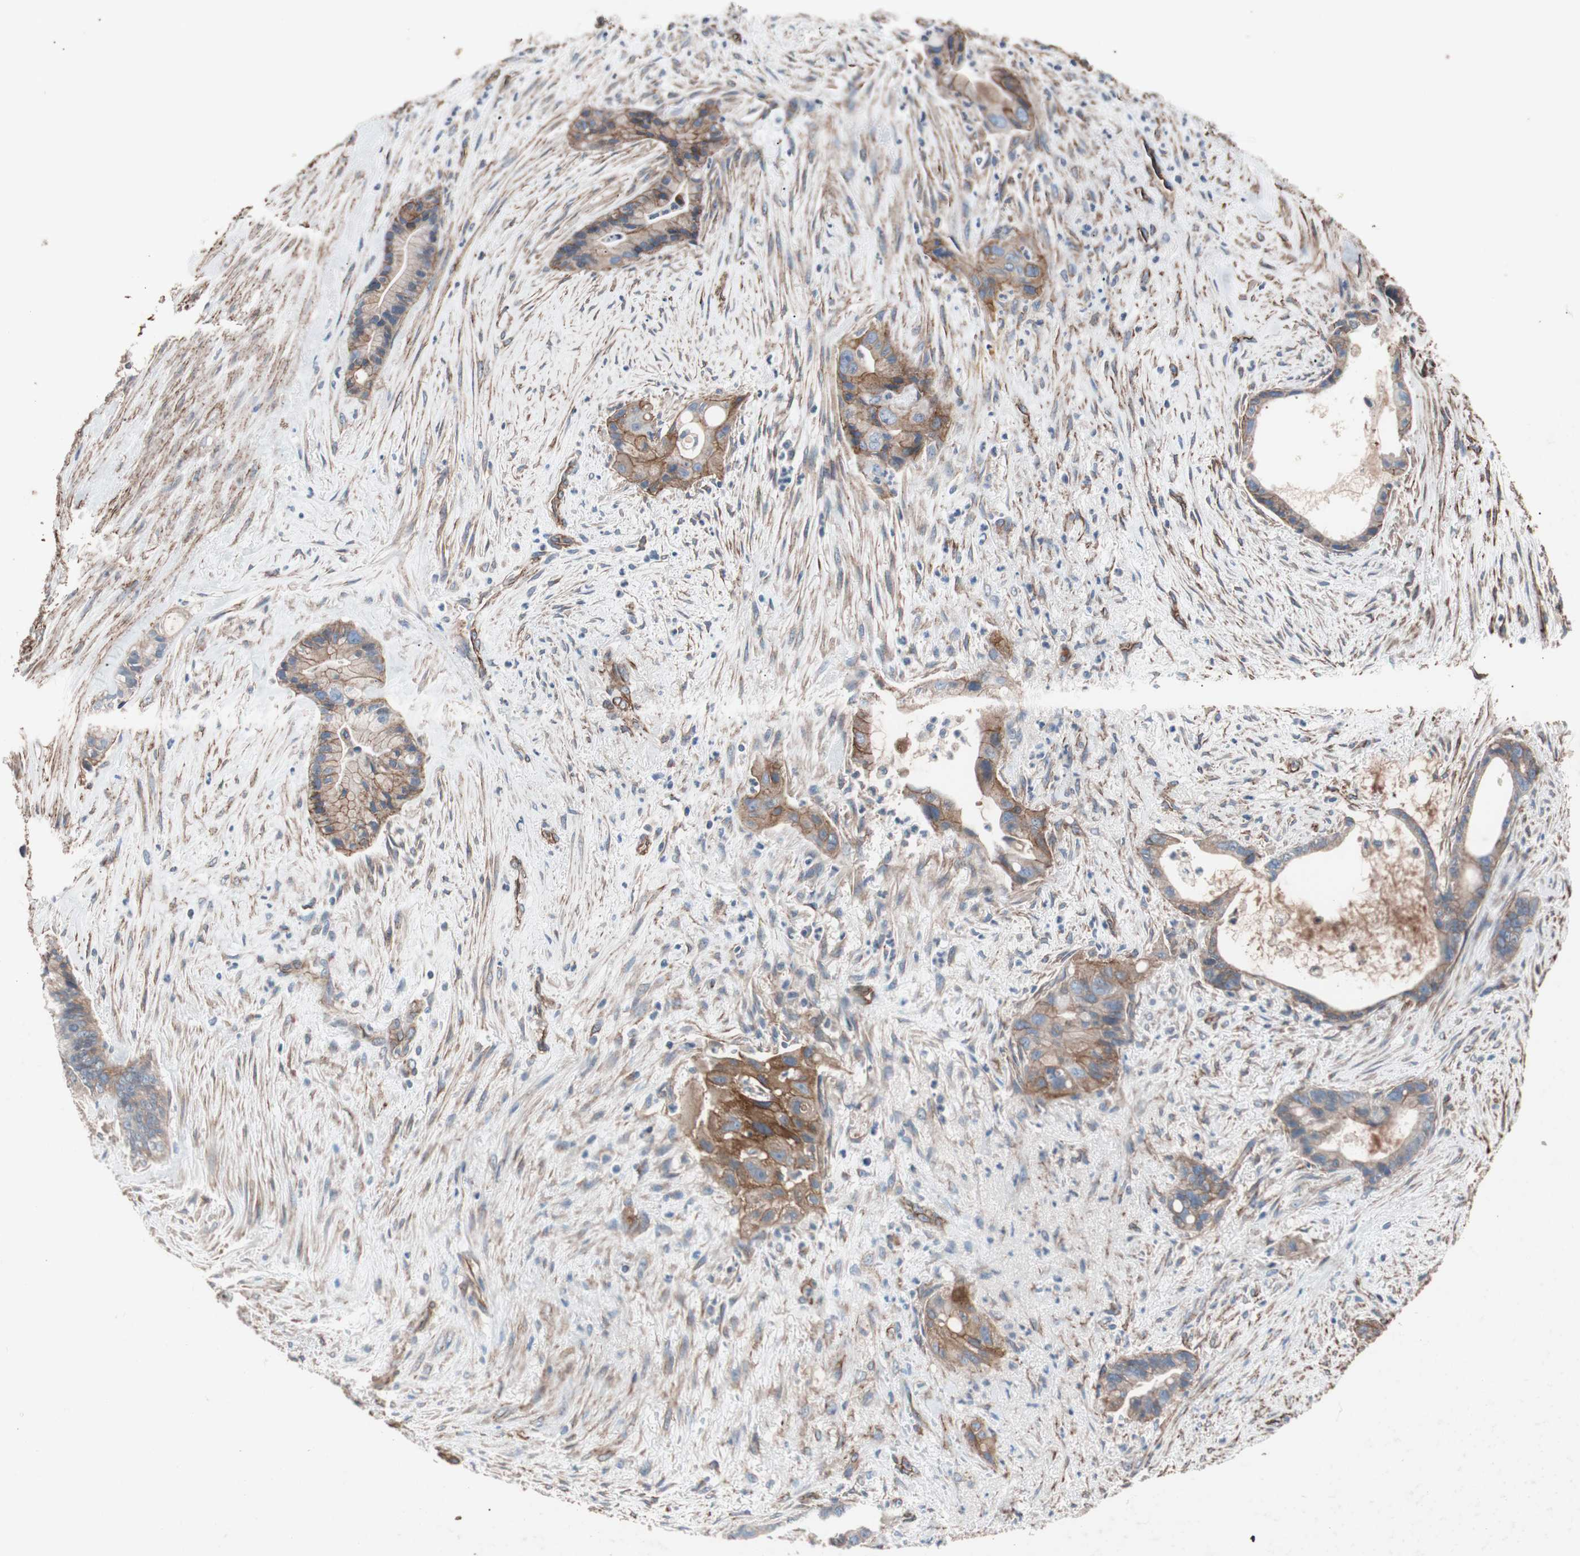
{"staining": {"intensity": "weak", "quantity": "<25%", "location": "cytoplasmic/membranous"}, "tissue": "liver cancer", "cell_type": "Tumor cells", "image_type": "cancer", "snomed": [{"axis": "morphology", "description": "Cholangiocarcinoma"}, {"axis": "topography", "description": "Liver"}], "caption": "Tumor cells are negative for protein expression in human liver cholangiocarcinoma.", "gene": "SPINT1", "patient": {"sex": "female", "age": 55}}